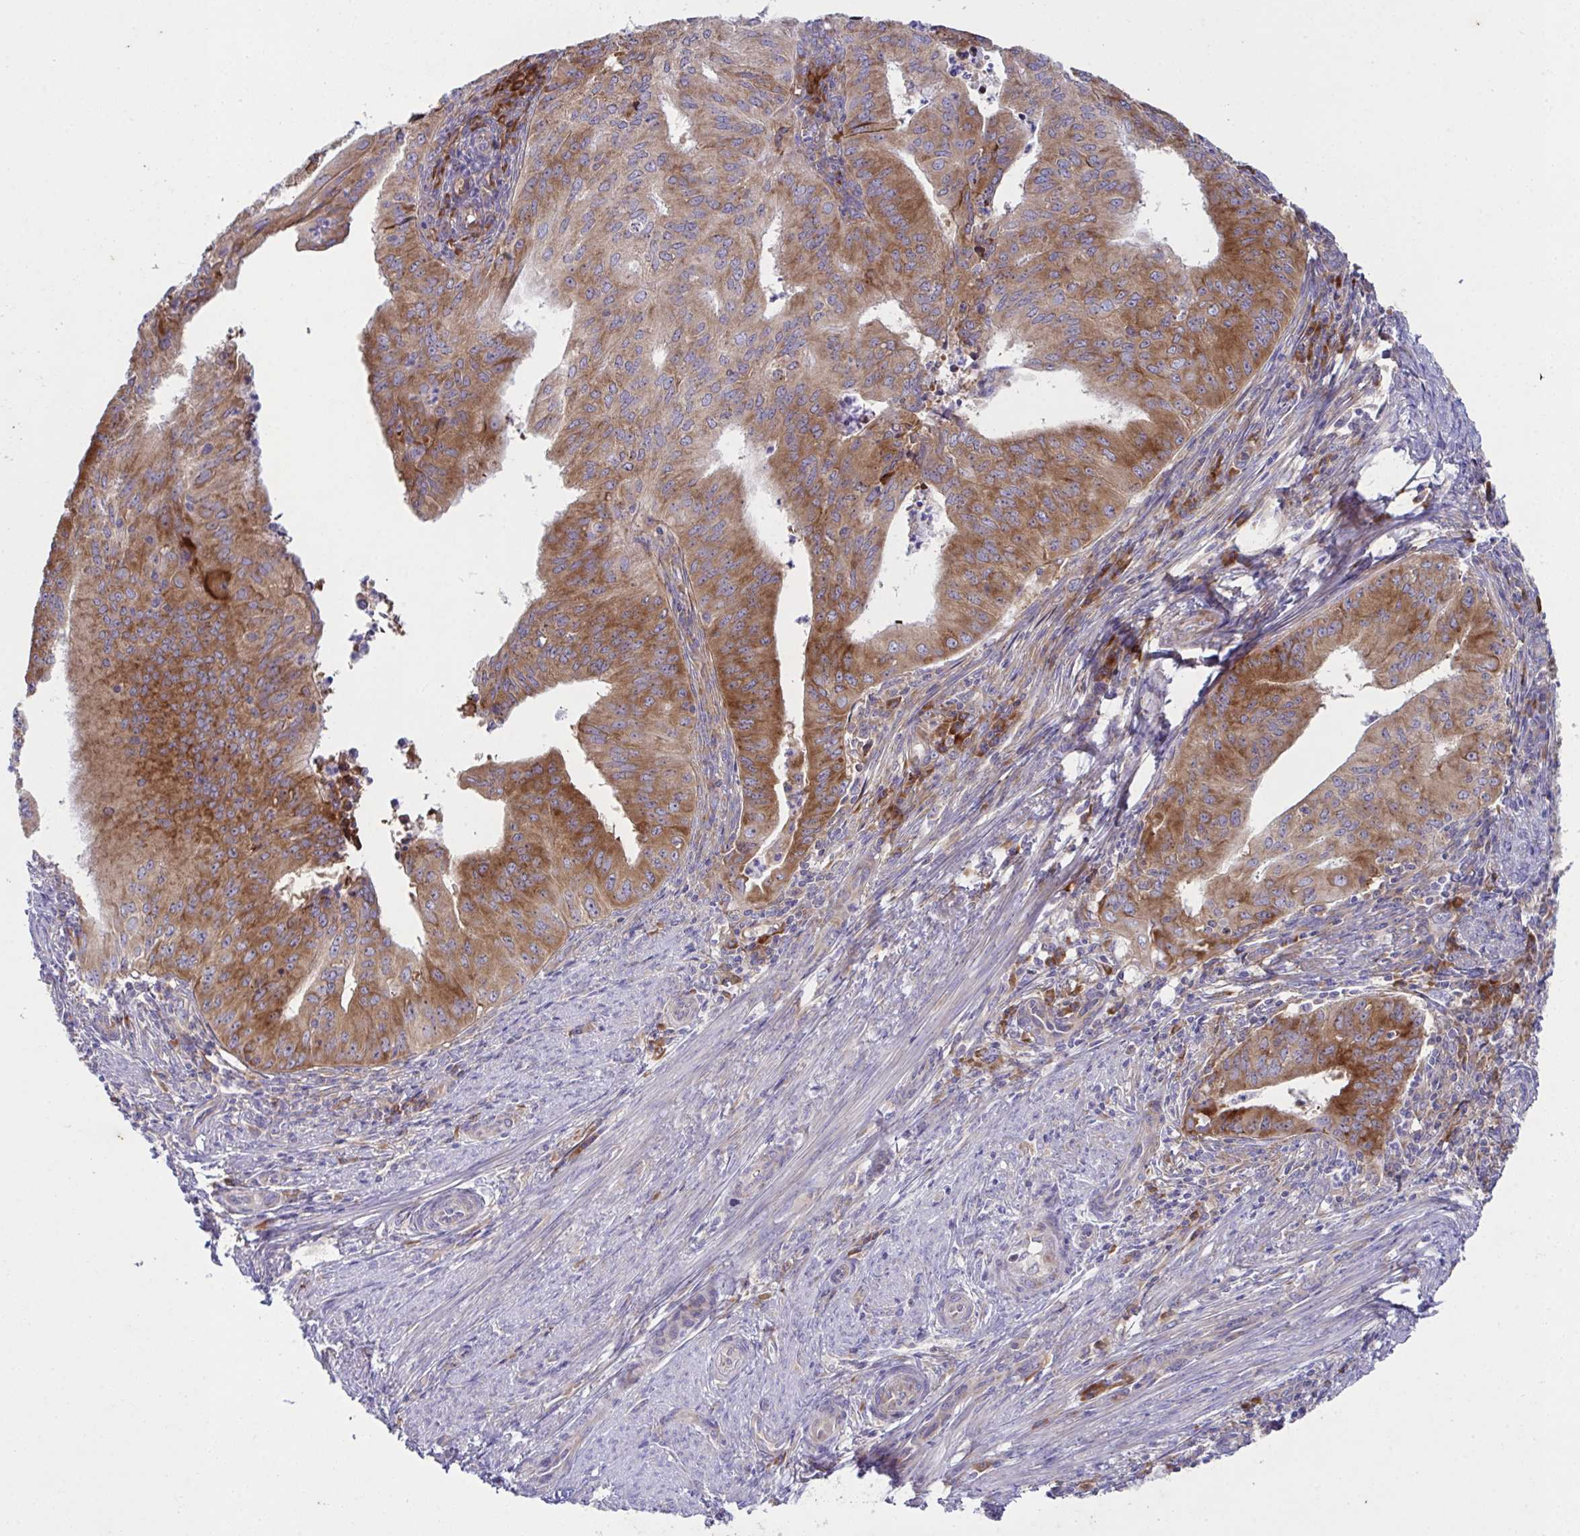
{"staining": {"intensity": "strong", "quantity": ">75%", "location": "cytoplasmic/membranous"}, "tissue": "endometrial cancer", "cell_type": "Tumor cells", "image_type": "cancer", "snomed": [{"axis": "morphology", "description": "Adenocarcinoma, NOS"}, {"axis": "topography", "description": "Endometrium"}], "caption": "Immunohistochemical staining of human endometrial cancer reveals high levels of strong cytoplasmic/membranous protein positivity in approximately >75% of tumor cells.", "gene": "FAU", "patient": {"sex": "female", "age": 50}}